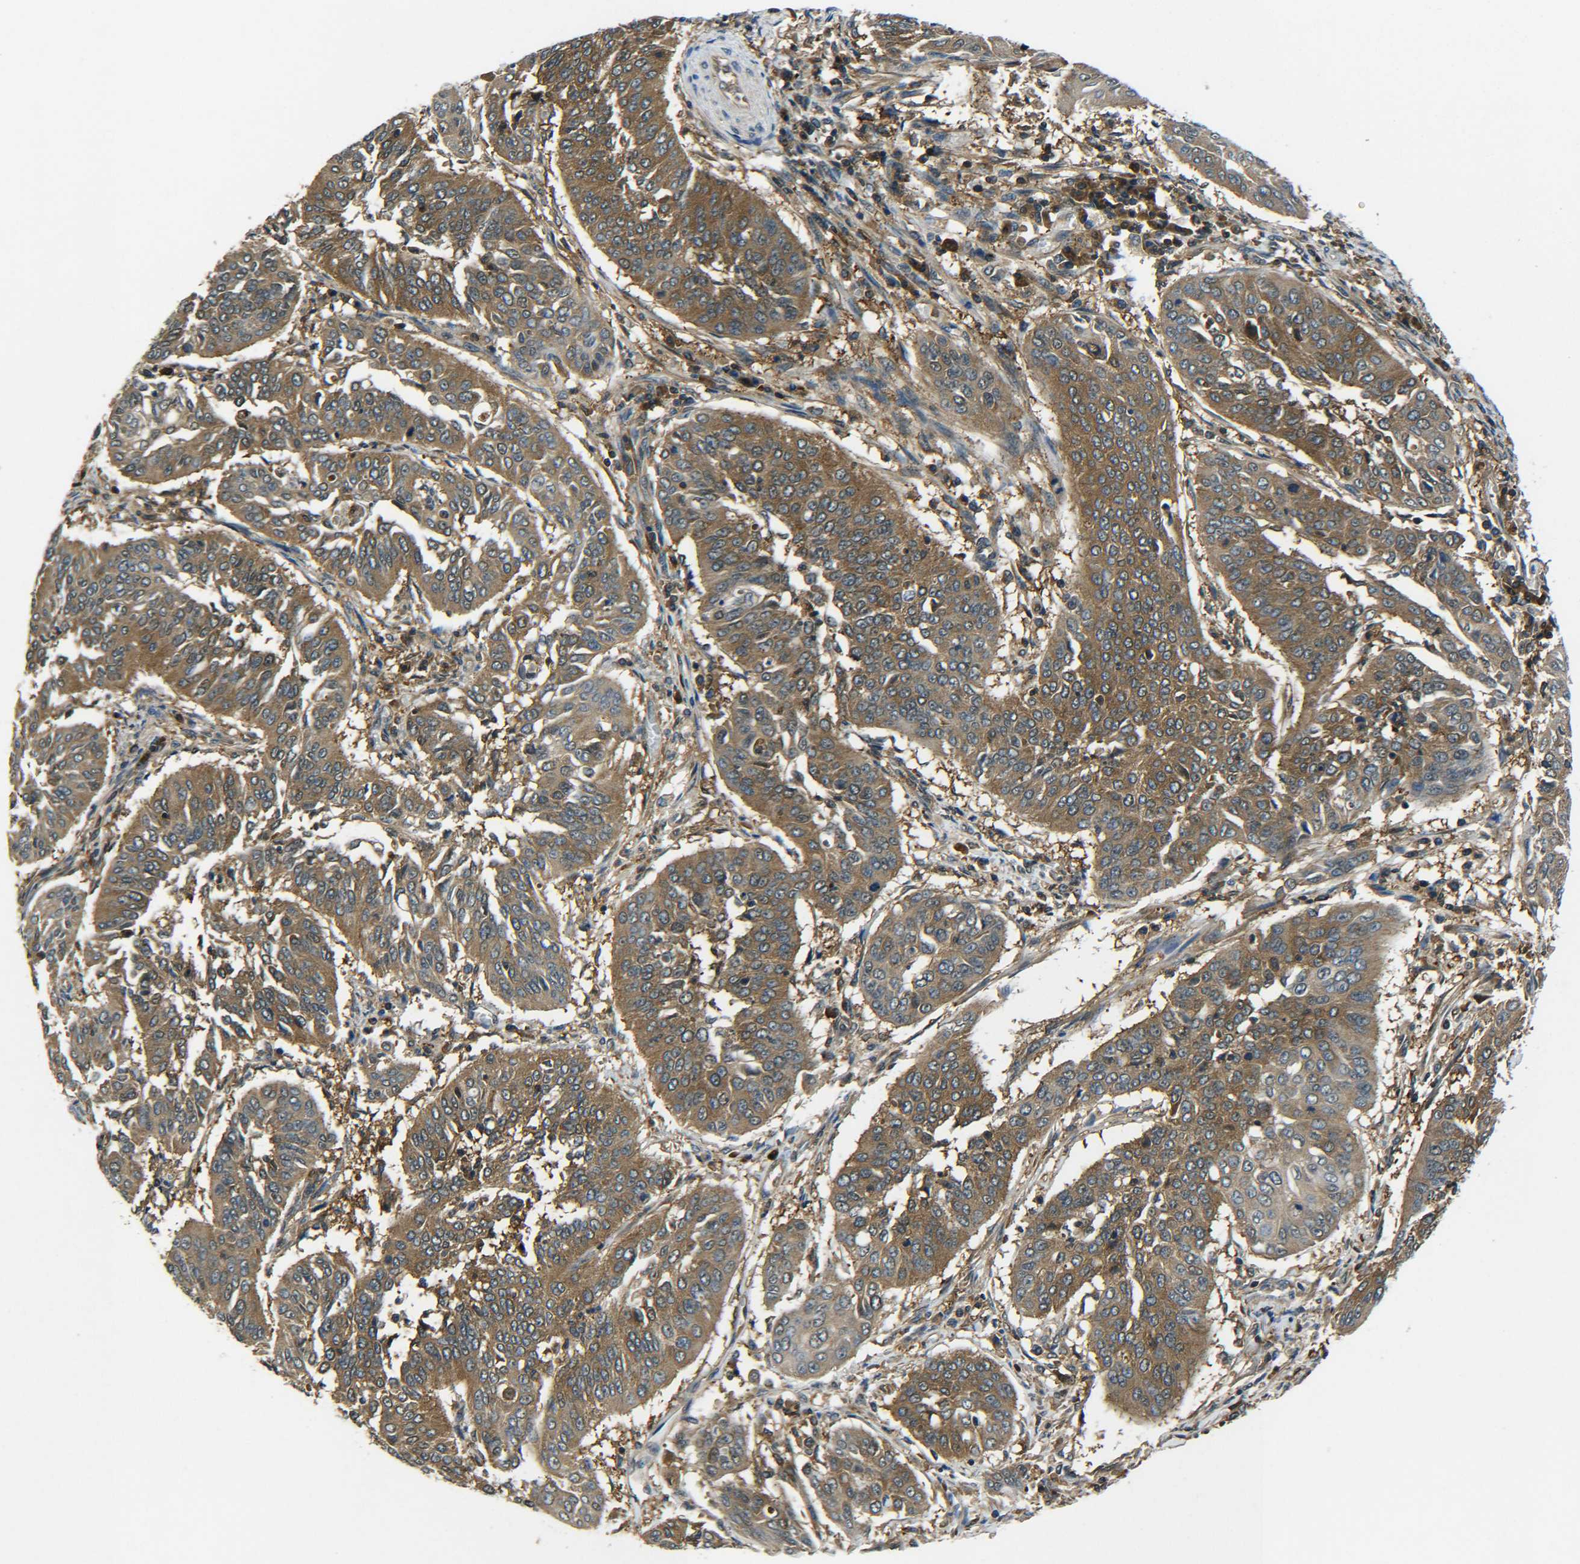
{"staining": {"intensity": "moderate", "quantity": ">75%", "location": "cytoplasmic/membranous"}, "tissue": "cervical cancer", "cell_type": "Tumor cells", "image_type": "cancer", "snomed": [{"axis": "morphology", "description": "Normal tissue, NOS"}, {"axis": "morphology", "description": "Squamous cell carcinoma, NOS"}, {"axis": "topography", "description": "Cervix"}], "caption": "Squamous cell carcinoma (cervical) stained for a protein (brown) demonstrates moderate cytoplasmic/membranous positive positivity in about >75% of tumor cells.", "gene": "PREB", "patient": {"sex": "female", "age": 39}}